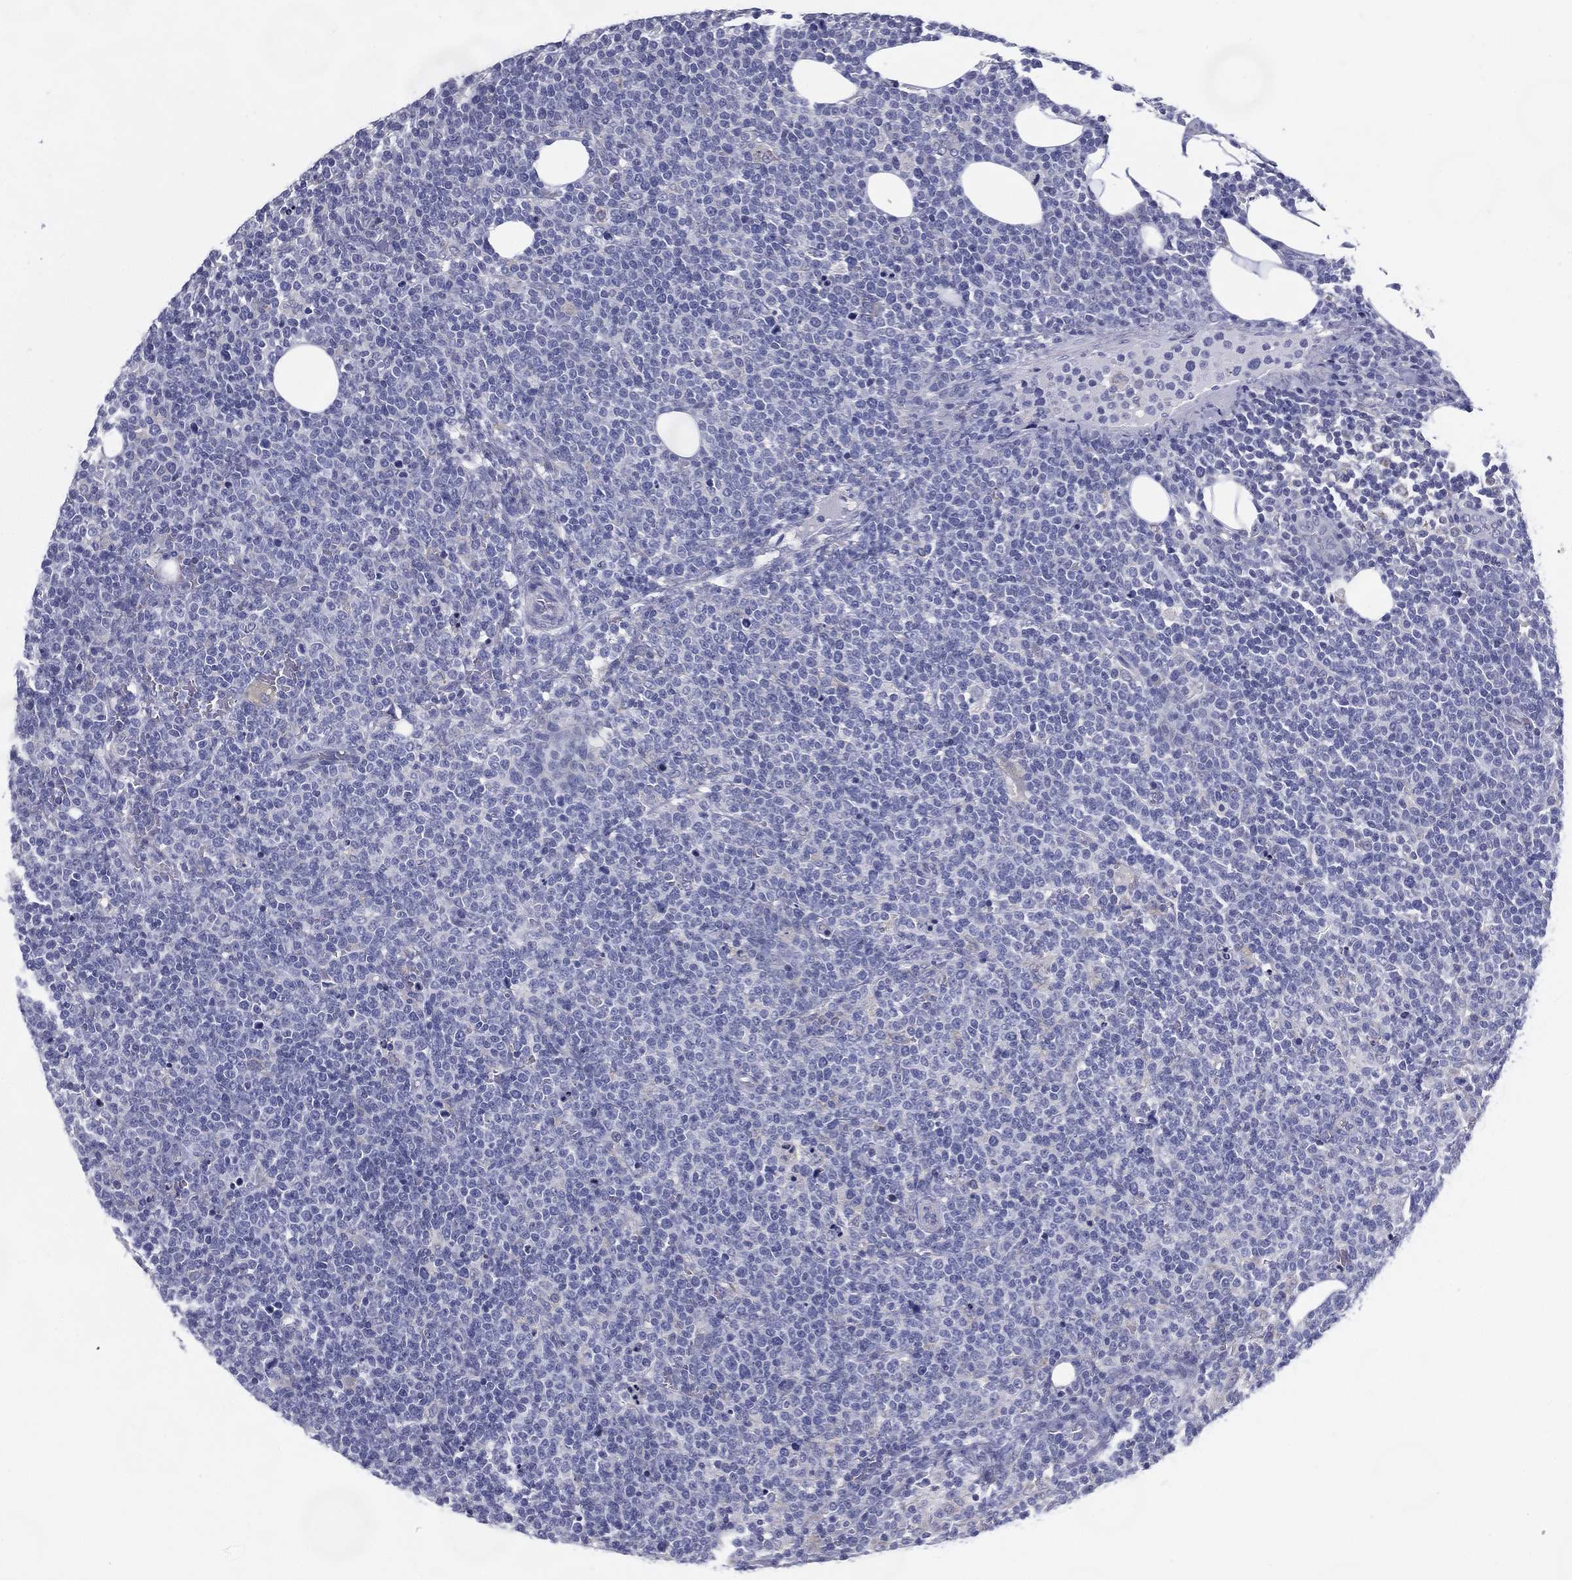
{"staining": {"intensity": "negative", "quantity": "none", "location": "none"}, "tissue": "lymphoma", "cell_type": "Tumor cells", "image_type": "cancer", "snomed": [{"axis": "morphology", "description": "Malignant lymphoma, non-Hodgkin's type, High grade"}, {"axis": "topography", "description": "Lymph node"}], "caption": "Immunohistochemistry (IHC) histopathology image of high-grade malignant lymphoma, non-Hodgkin's type stained for a protein (brown), which exhibits no positivity in tumor cells.", "gene": "C19orf18", "patient": {"sex": "male", "age": 61}}